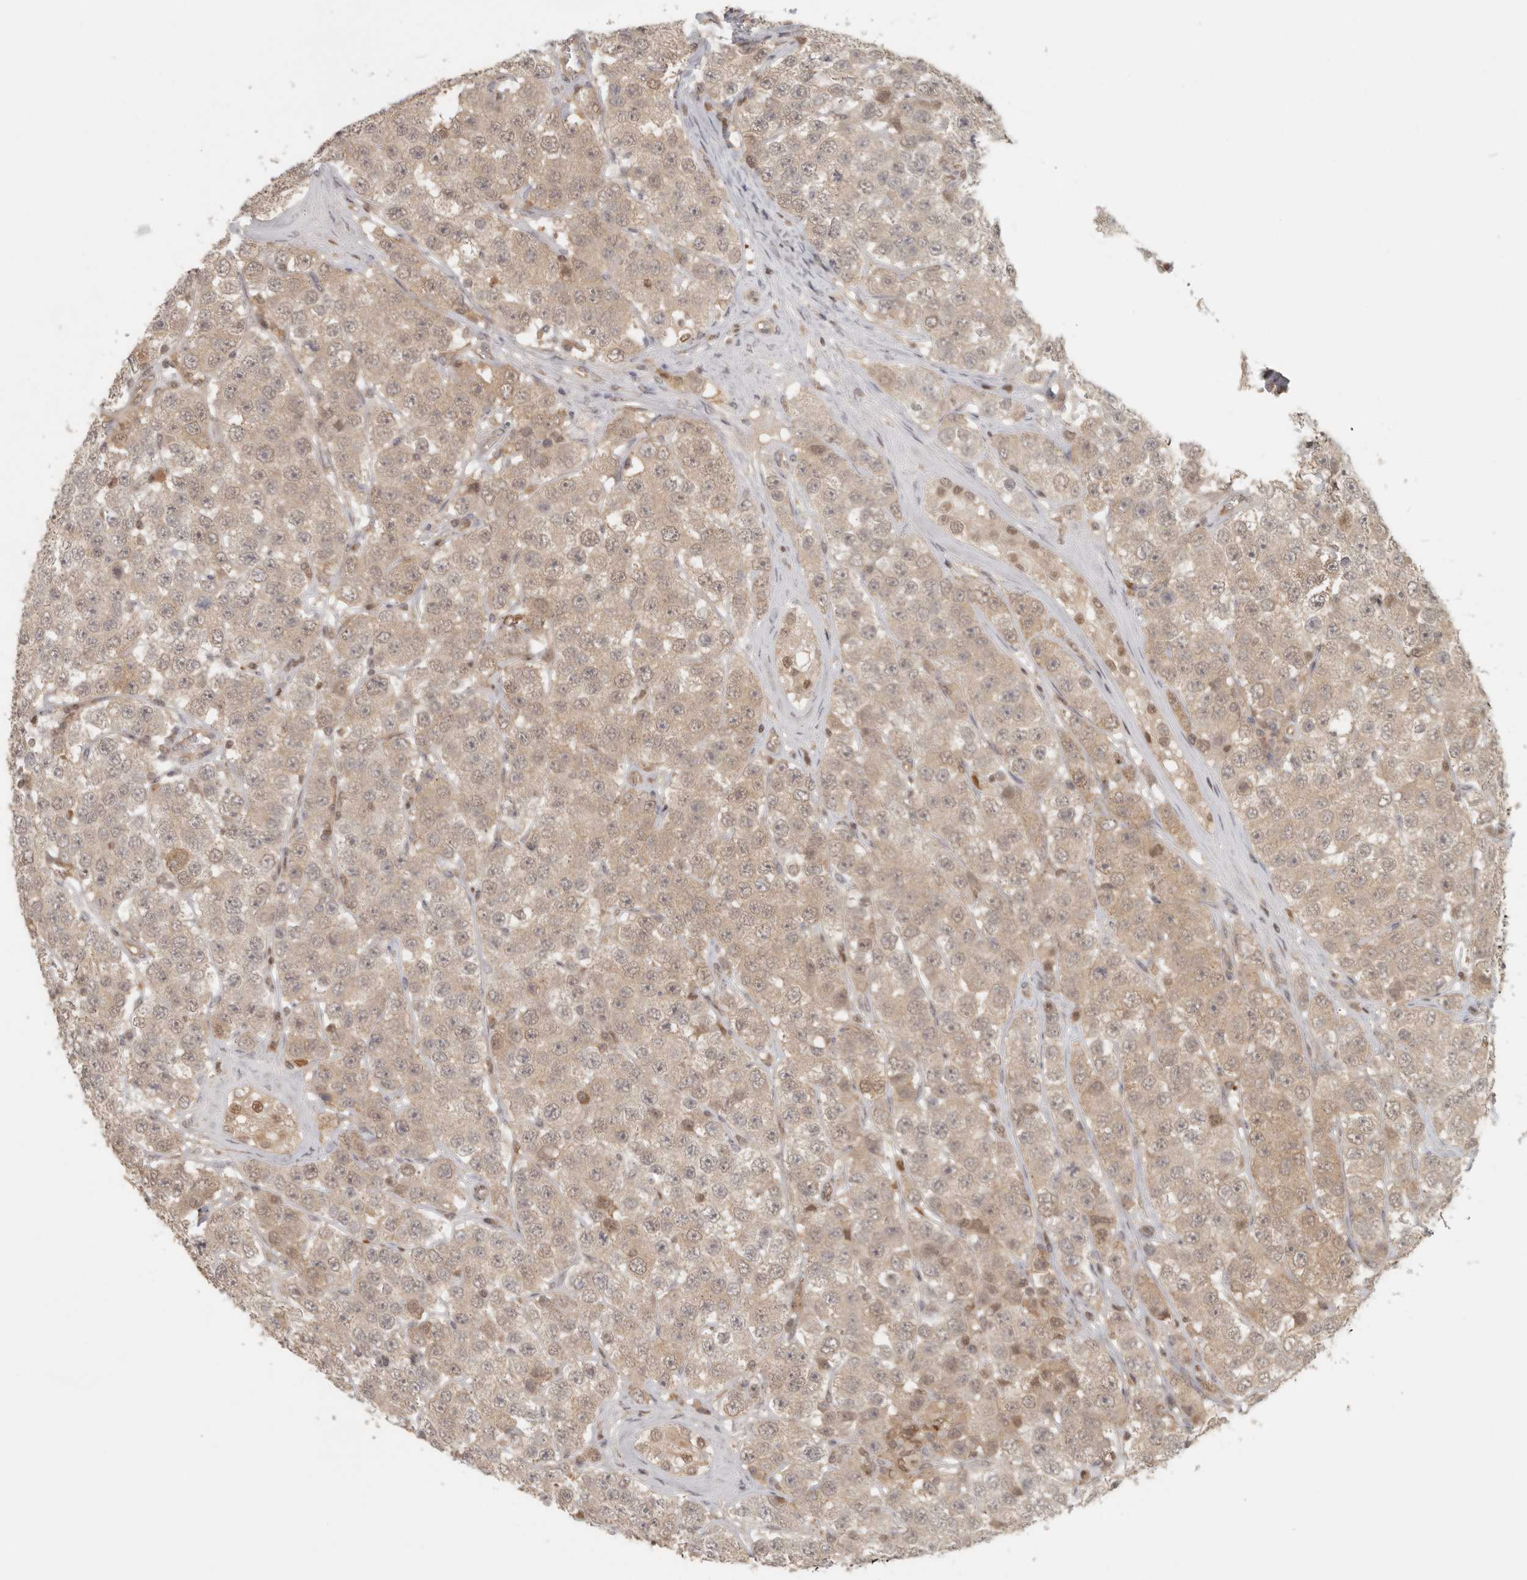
{"staining": {"intensity": "weak", "quantity": ">75%", "location": "cytoplasmic/membranous"}, "tissue": "testis cancer", "cell_type": "Tumor cells", "image_type": "cancer", "snomed": [{"axis": "morphology", "description": "Seminoma, NOS"}, {"axis": "topography", "description": "Testis"}], "caption": "Human testis cancer stained with a brown dye exhibits weak cytoplasmic/membranous positive expression in approximately >75% of tumor cells.", "gene": "PSMA5", "patient": {"sex": "male", "age": 28}}